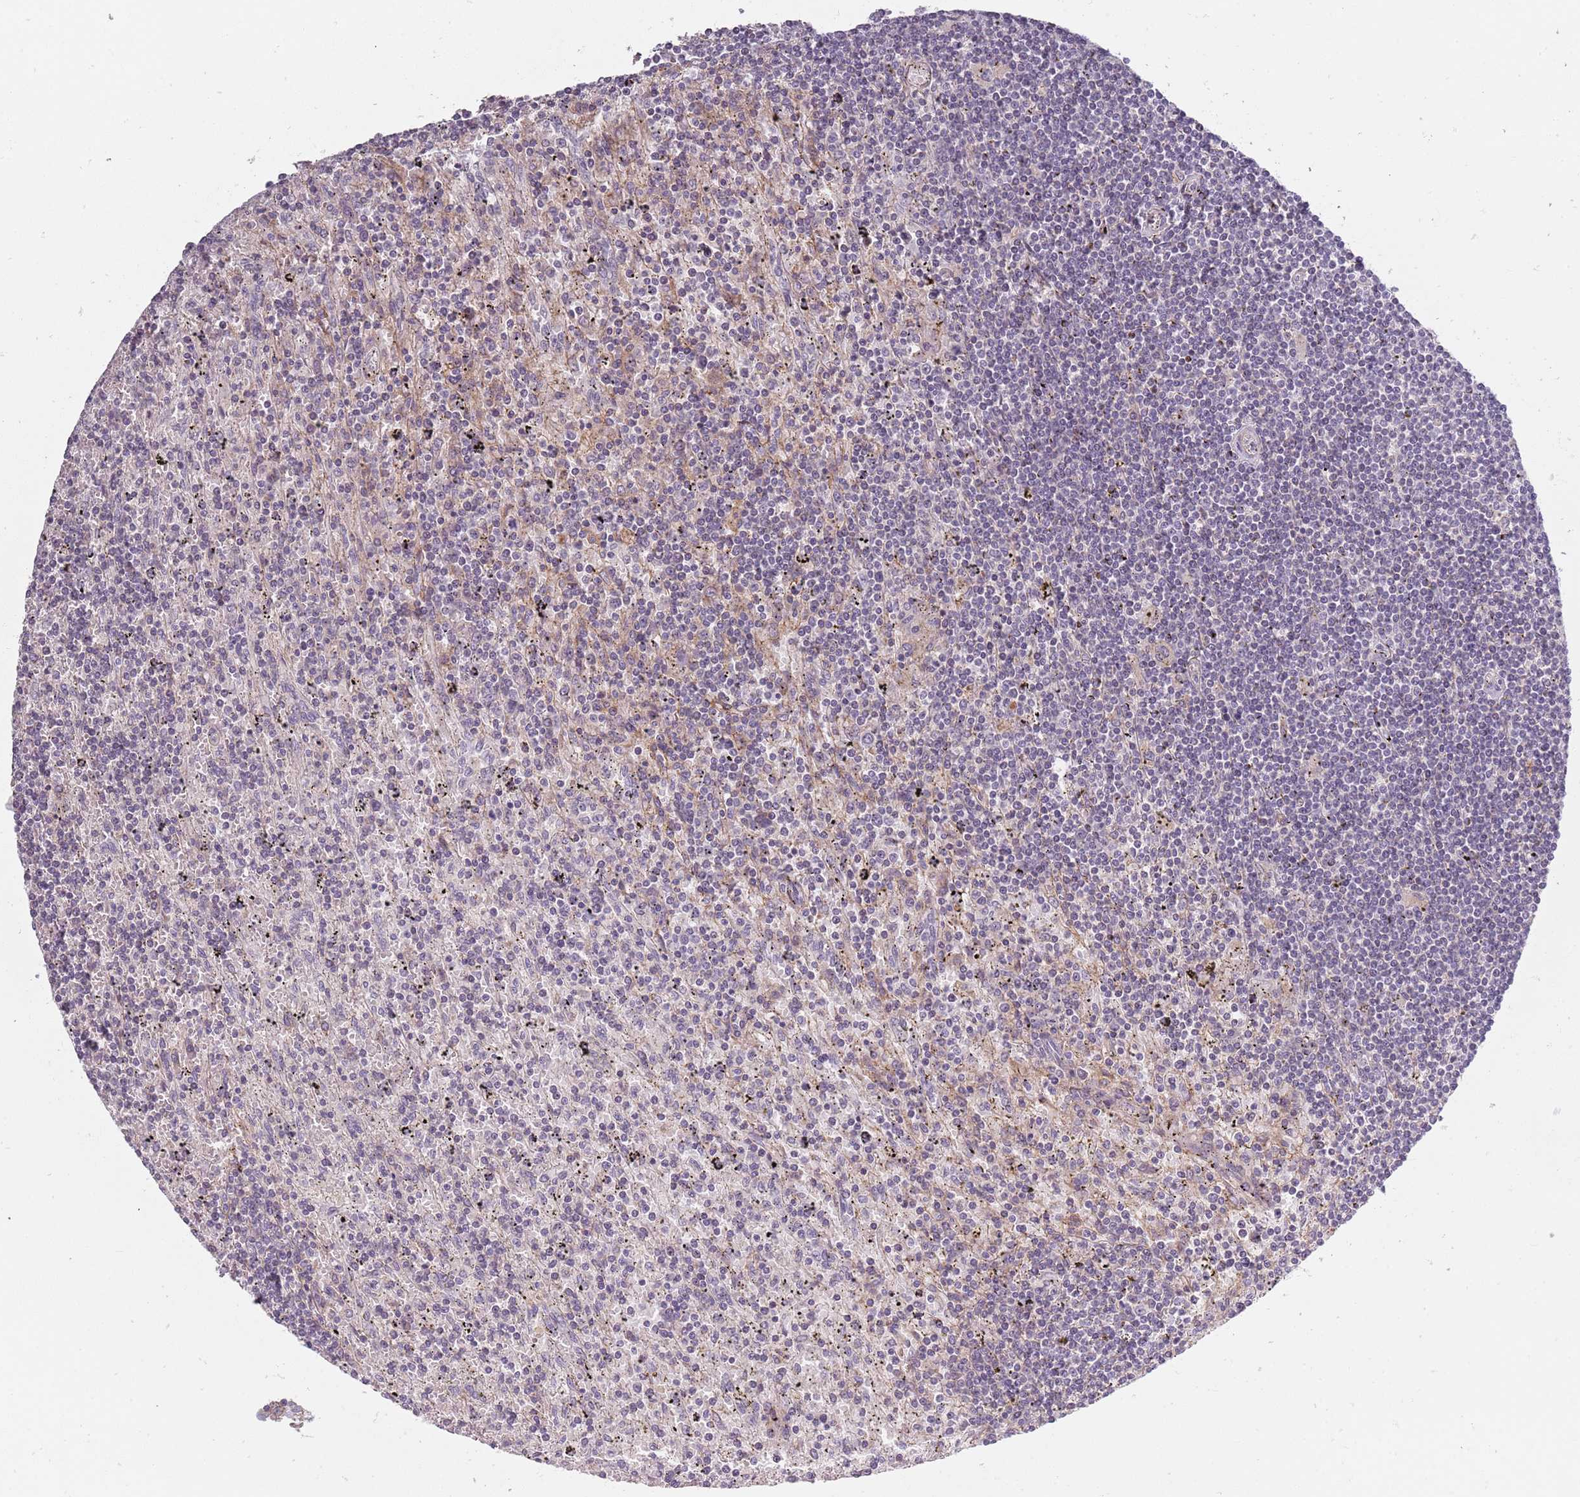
{"staining": {"intensity": "negative", "quantity": "none", "location": "none"}, "tissue": "lymphoma", "cell_type": "Tumor cells", "image_type": "cancer", "snomed": [{"axis": "morphology", "description": "Malignant lymphoma, non-Hodgkin's type, Low grade"}, {"axis": "topography", "description": "Spleen"}], "caption": "Low-grade malignant lymphoma, non-Hodgkin's type was stained to show a protein in brown. There is no significant expression in tumor cells.", "gene": "SYNGR3", "patient": {"sex": "male", "age": 76}}